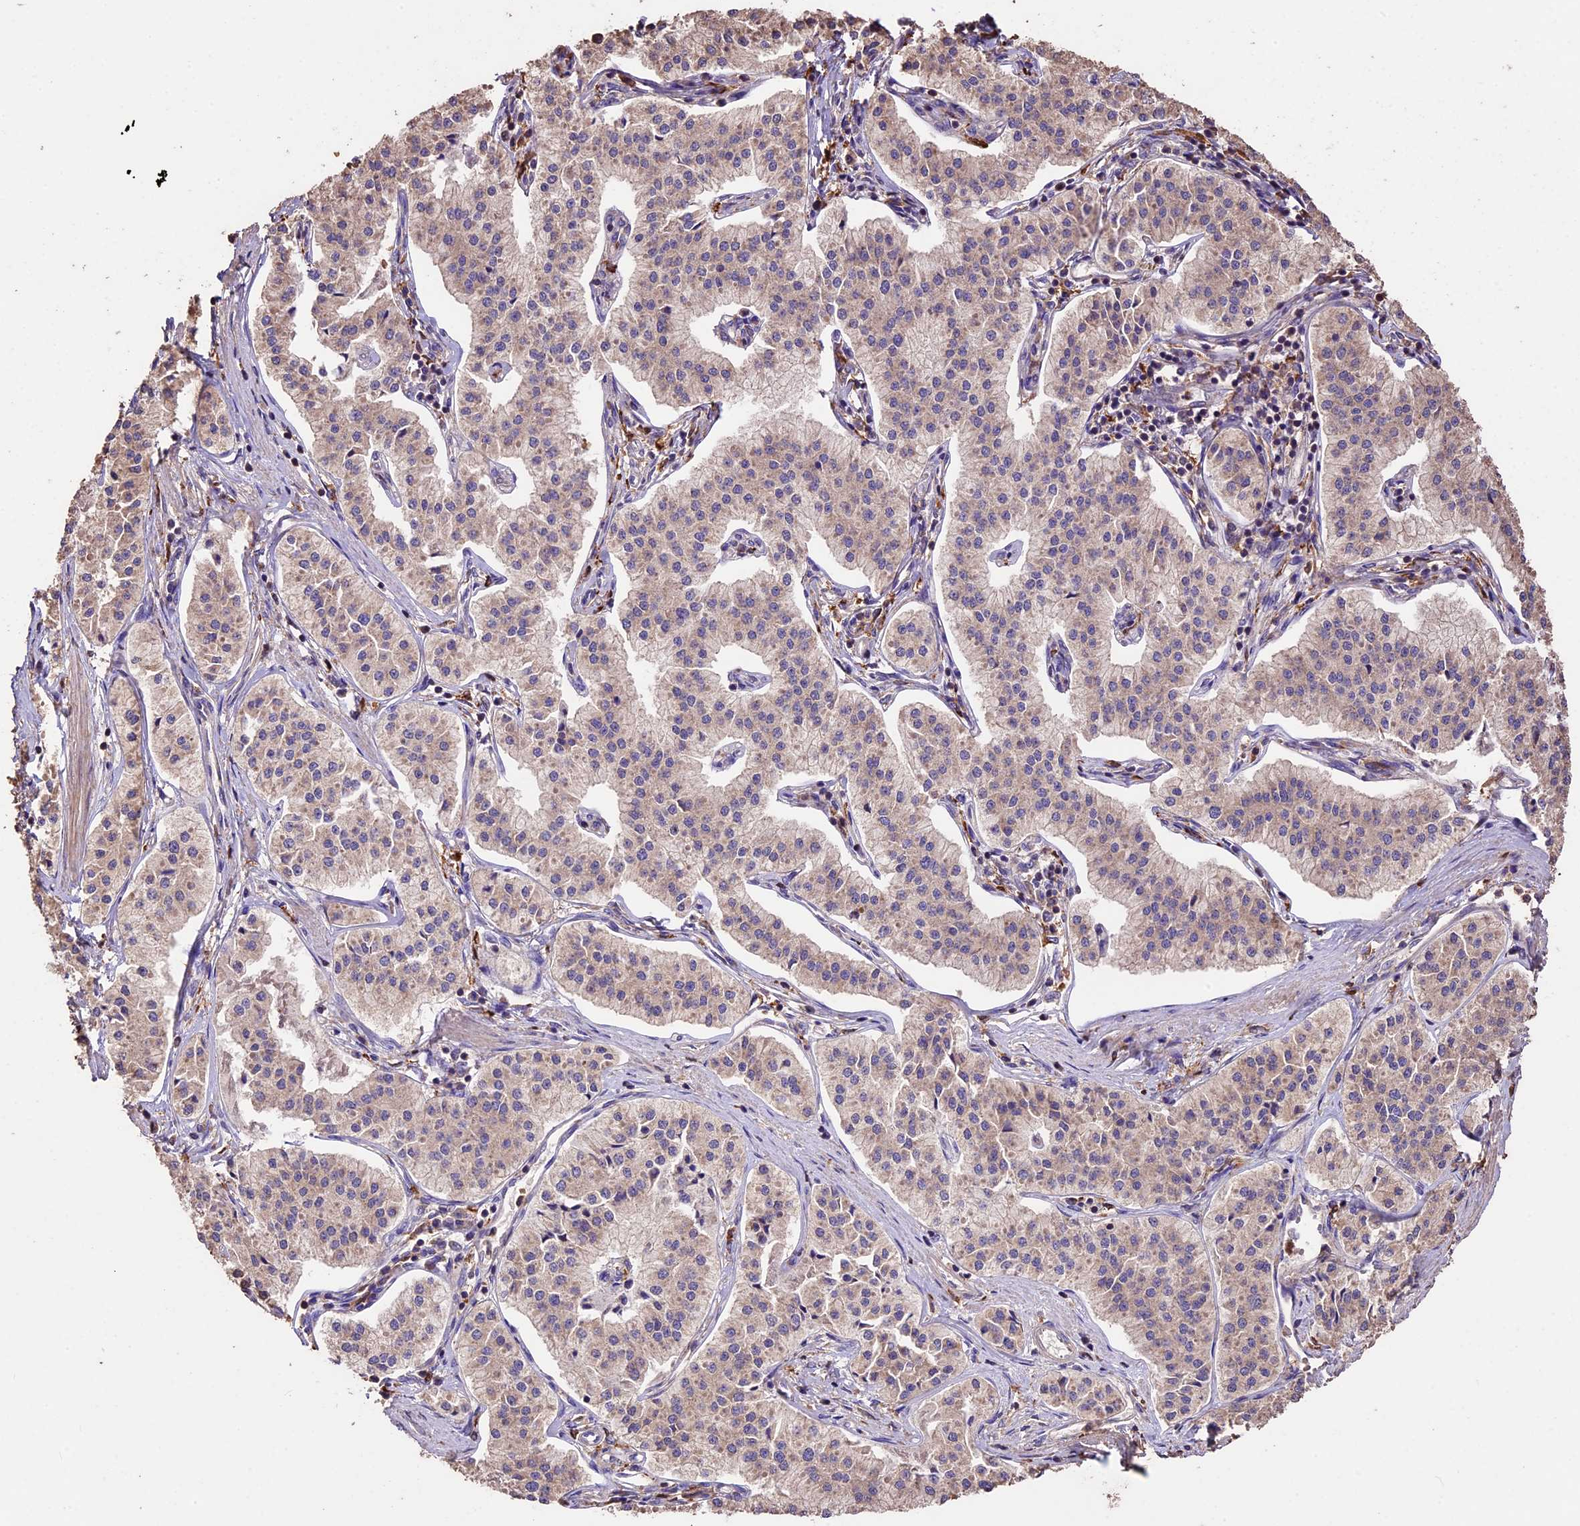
{"staining": {"intensity": "weak", "quantity": ">75%", "location": "cytoplasmic/membranous"}, "tissue": "pancreatic cancer", "cell_type": "Tumor cells", "image_type": "cancer", "snomed": [{"axis": "morphology", "description": "Adenocarcinoma, NOS"}, {"axis": "topography", "description": "Pancreas"}], "caption": "A brown stain highlights weak cytoplasmic/membranous expression of a protein in human pancreatic adenocarcinoma tumor cells.", "gene": "CRLF1", "patient": {"sex": "female", "age": 50}}